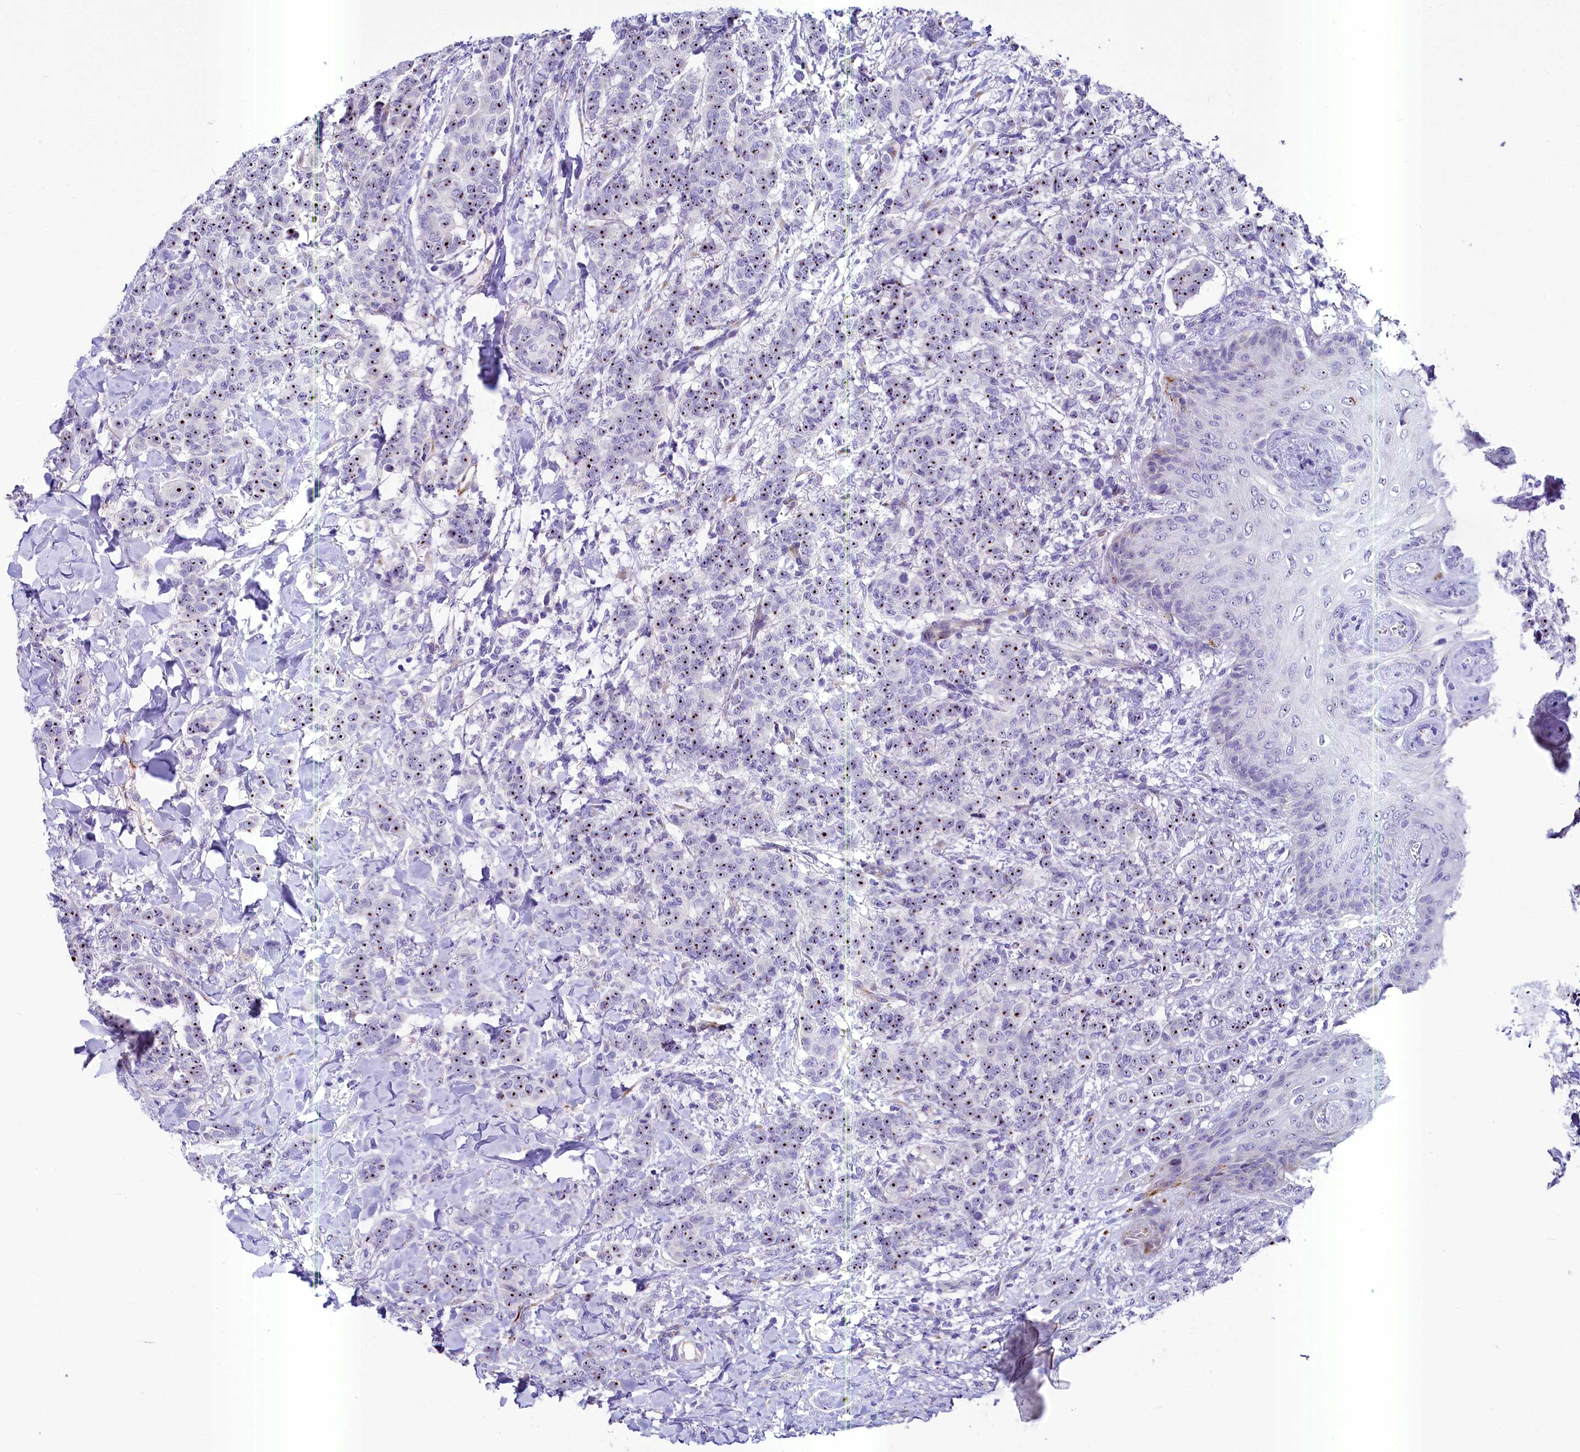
{"staining": {"intensity": "moderate", "quantity": ">75%", "location": "nuclear"}, "tissue": "breast cancer", "cell_type": "Tumor cells", "image_type": "cancer", "snomed": [{"axis": "morphology", "description": "Duct carcinoma"}, {"axis": "topography", "description": "Breast"}], "caption": "A medium amount of moderate nuclear staining is present in about >75% of tumor cells in breast invasive ductal carcinoma tissue.", "gene": "SH3TC2", "patient": {"sex": "female", "age": 40}}